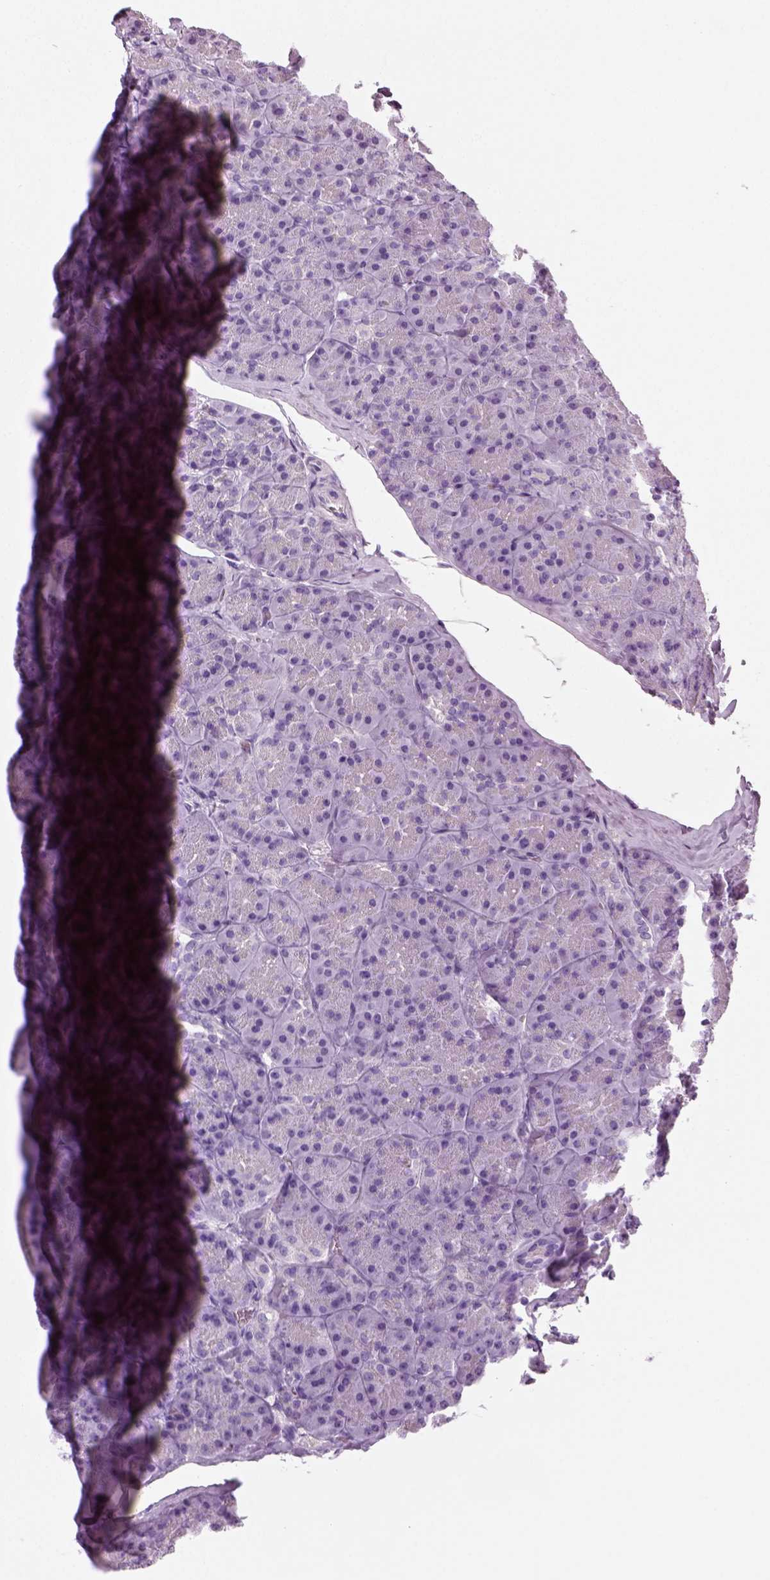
{"staining": {"intensity": "negative", "quantity": "none", "location": "none"}, "tissue": "pancreas", "cell_type": "Exocrine glandular cells", "image_type": "normal", "snomed": [{"axis": "morphology", "description": "Normal tissue, NOS"}, {"axis": "topography", "description": "Pancreas"}], "caption": "Histopathology image shows no protein expression in exocrine glandular cells of benign pancreas. Nuclei are stained in blue.", "gene": "SPATA31E1", "patient": {"sex": "male", "age": 57}}